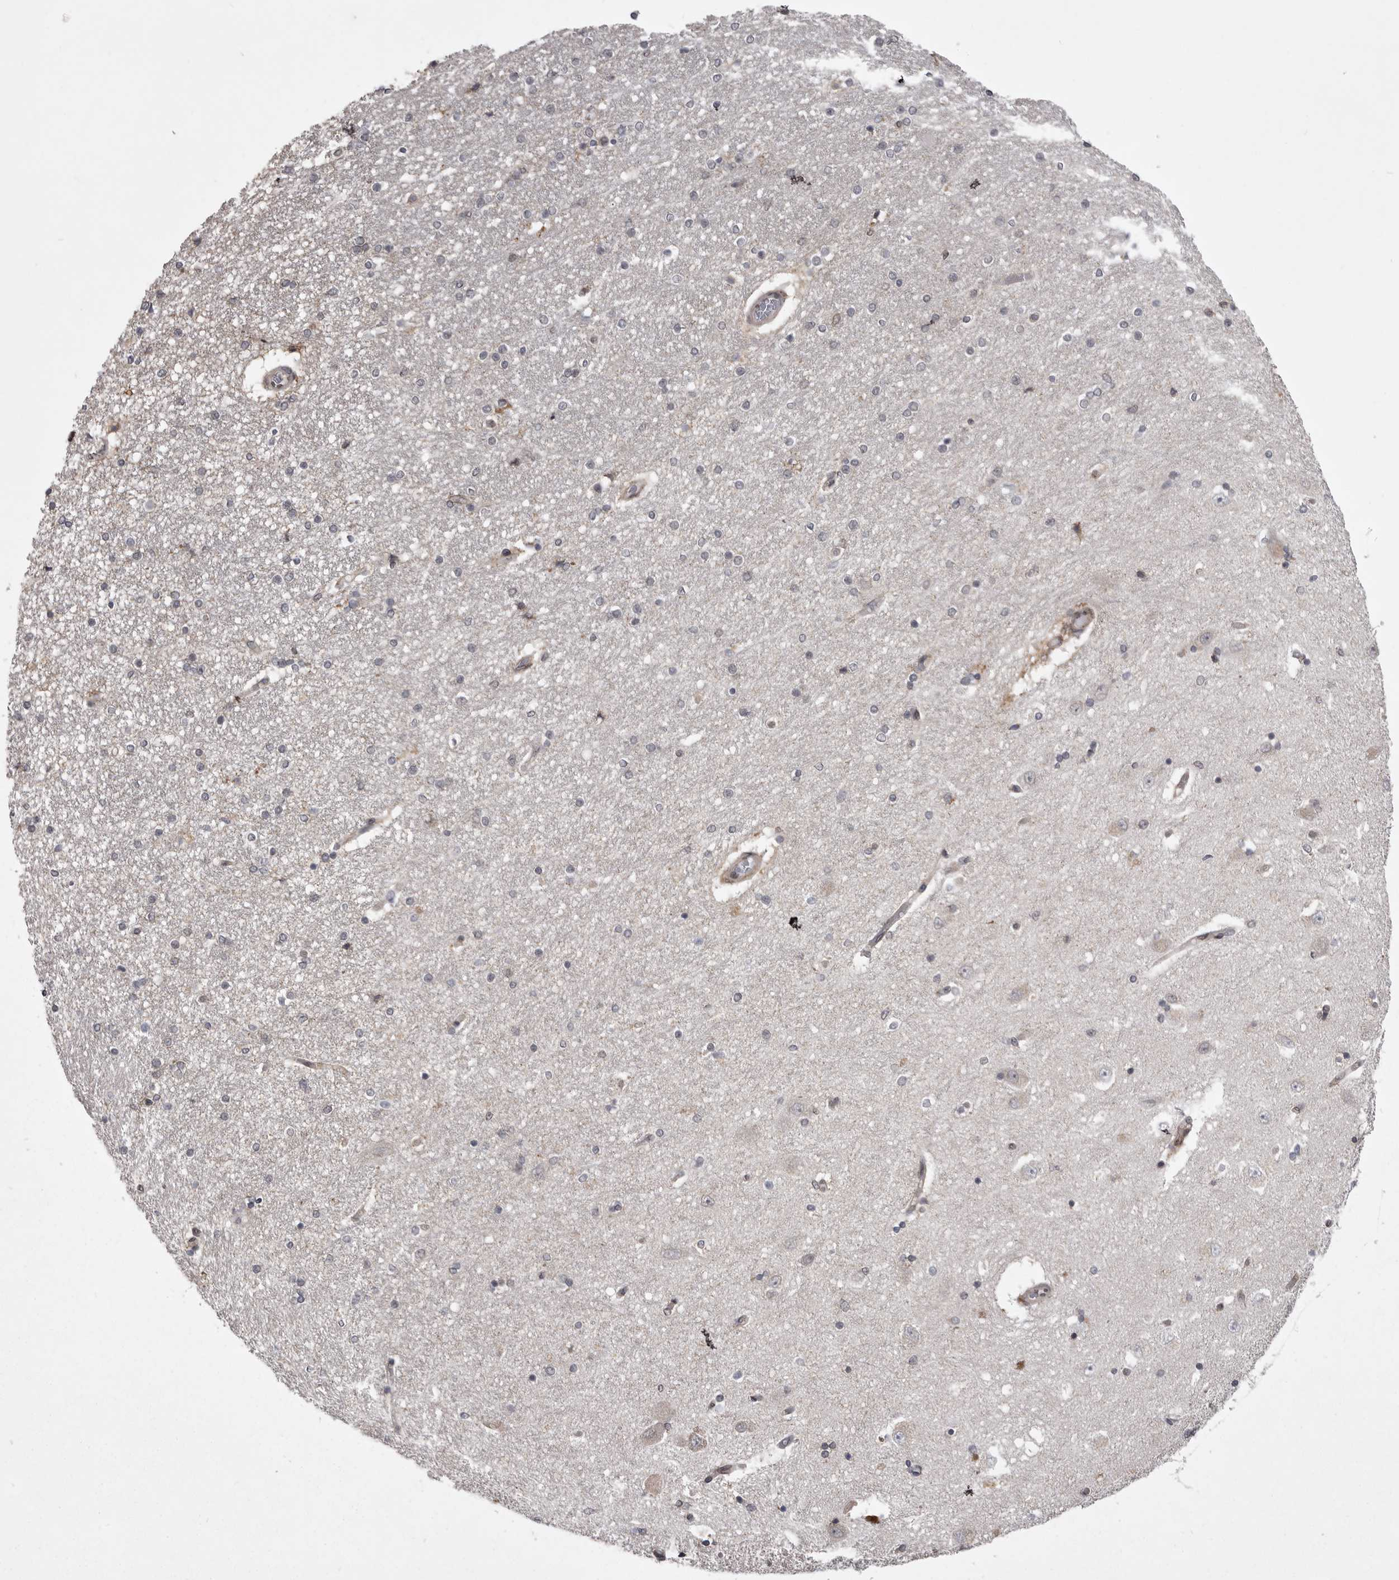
{"staining": {"intensity": "moderate", "quantity": "<25%", "location": "cytoplasmic/membranous"}, "tissue": "hippocampus", "cell_type": "Glial cells", "image_type": "normal", "snomed": [{"axis": "morphology", "description": "Normal tissue, NOS"}, {"axis": "topography", "description": "Hippocampus"}], "caption": "The image reveals staining of benign hippocampus, revealing moderate cytoplasmic/membranous protein expression (brown color) within glial cells.", "gene": "ABL1", "patient": {"sex": "female", "age": 54}}